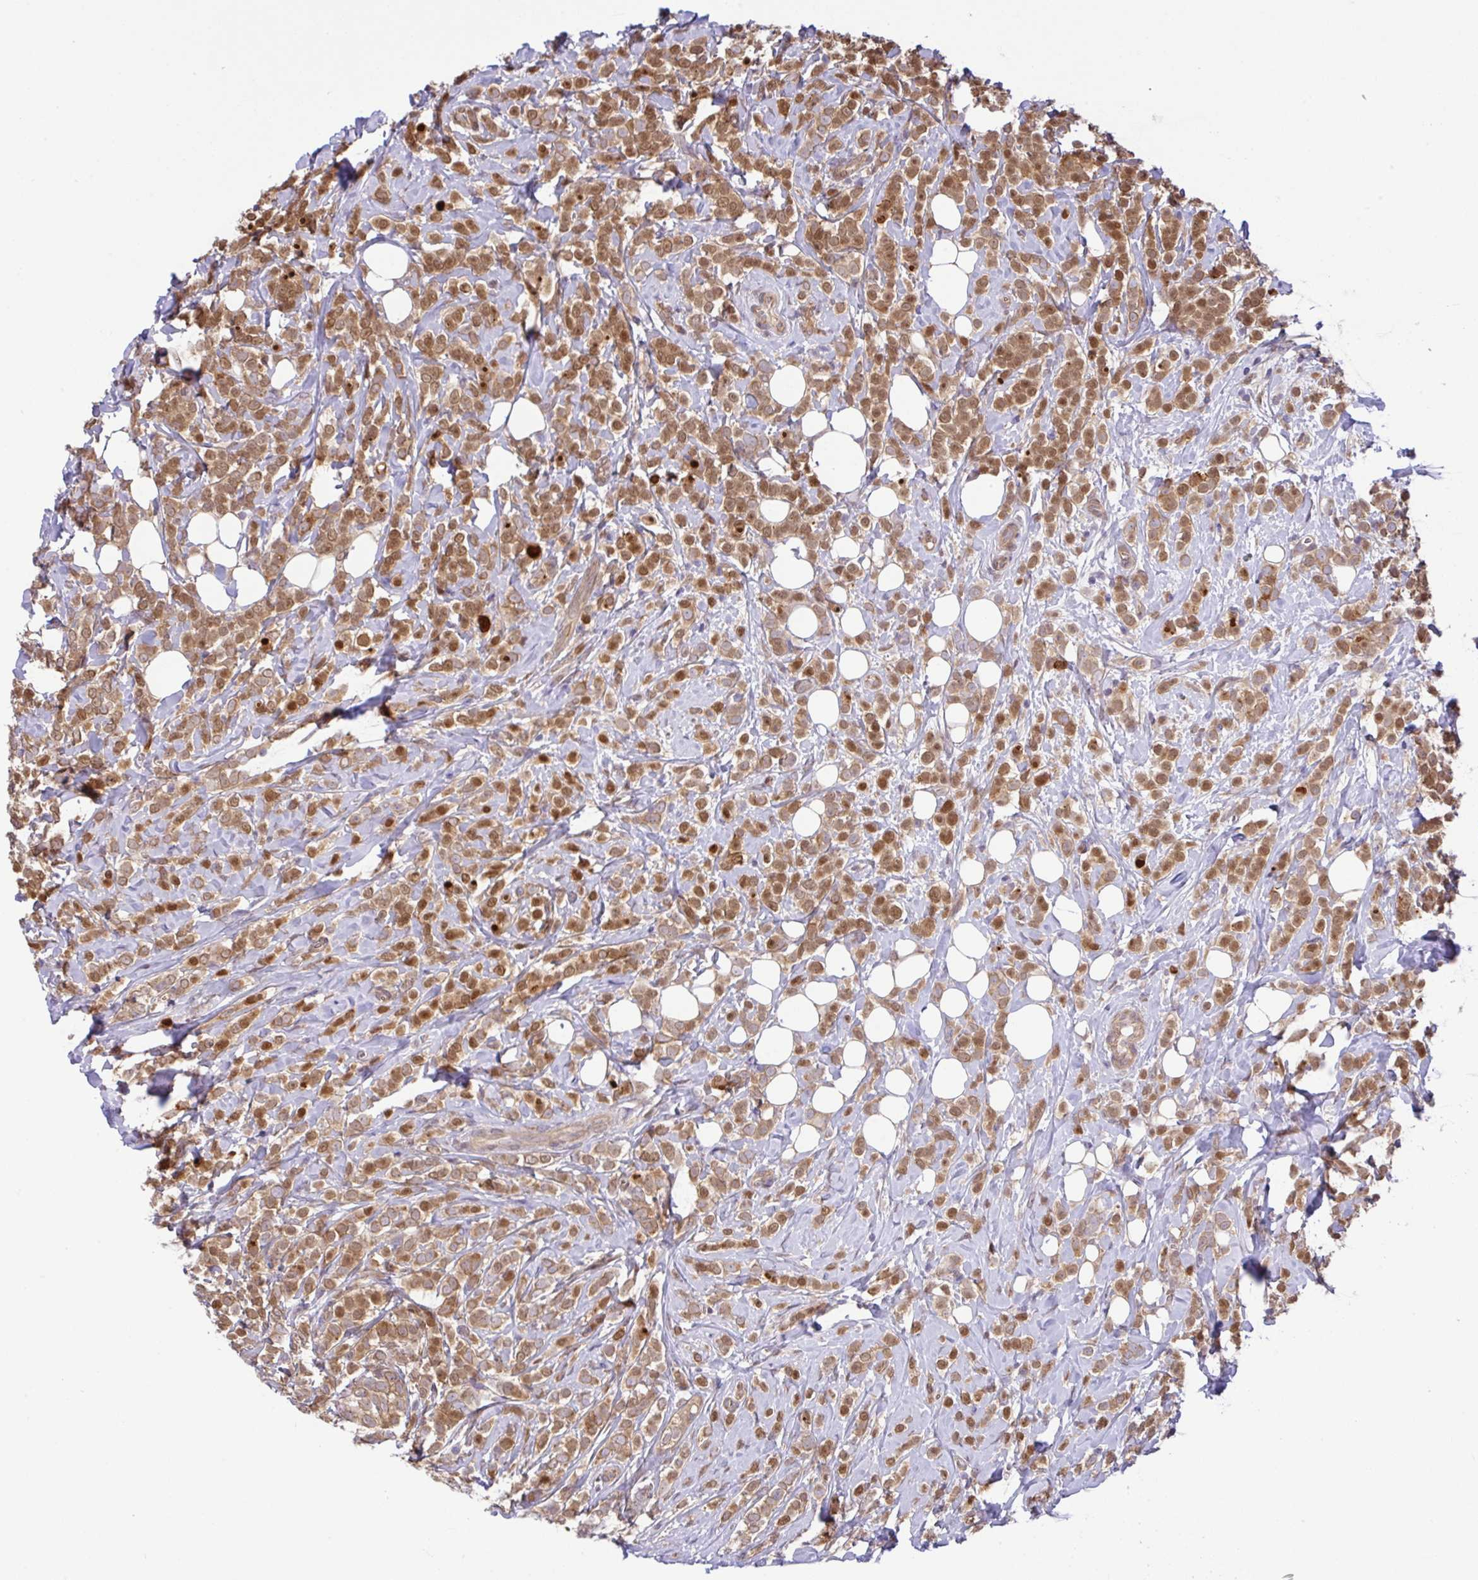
{"staining": {"intensity": "moderate", "quantity": ">75%", "location": "cytoplasmic/membranous,nuclear"}, "tissue": "breast cancer", "cell_type": "Tumor cells", "image_type": "cancer", "snomed": [{"axis": "morphology", "description": "Lobular carcinoma"}, {"axis": "topography", "description": "Breast"}], "caption": "IHC of lobular carcinoma (breast) displays medium levels of moderate cytoplasmic/membranous and nuclear positivity in approximately >75% of tumor cells.", "gene": "UBE4A", "patient": {"sex": "female", "age": 49}}